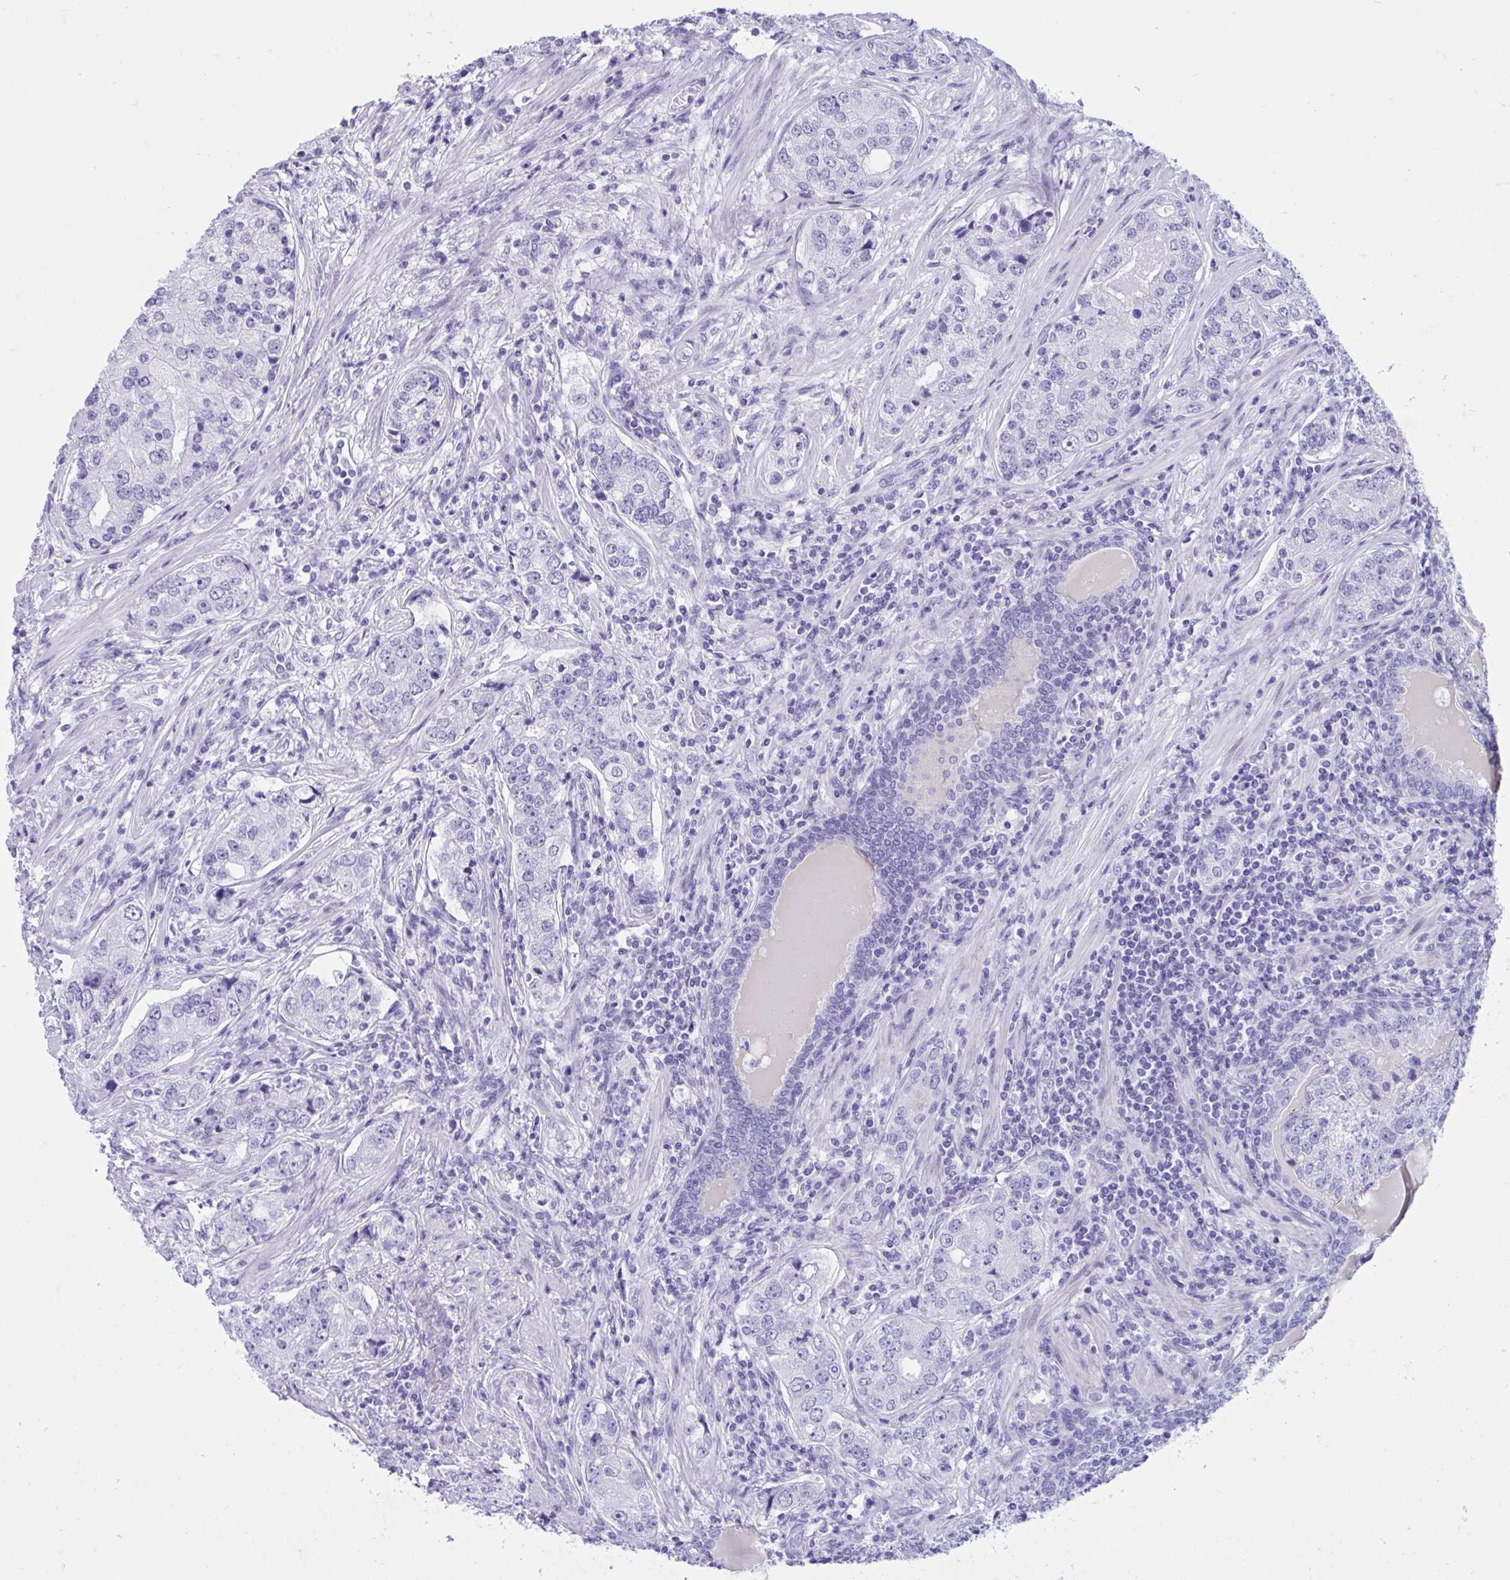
{"staining": {"intensity": "negative", "quantity": "none", "location": "none"}, "tissue": "prostate cancer", "cell_type": "Tumor cells", "image_type": "cancer", "snomed": [{"axis": "morphology", "description": "Adenocarcinoma, High grade"}, {"axis": "topography", "description": "Prostate"}], "caption": "A histopathology image of prostate adenocarcinoma (high-grade) stained for a protein reveals no brown staining in tumor cells. (Stains: DAB (3,3'-diaminobenzidine) immunohistochemistry with hematoxylin counter stain, Microscopy: brightfield microscopy at high magnification).", "gene": "TMEM35A", "patient": {"sex": "male", "age": 60}}